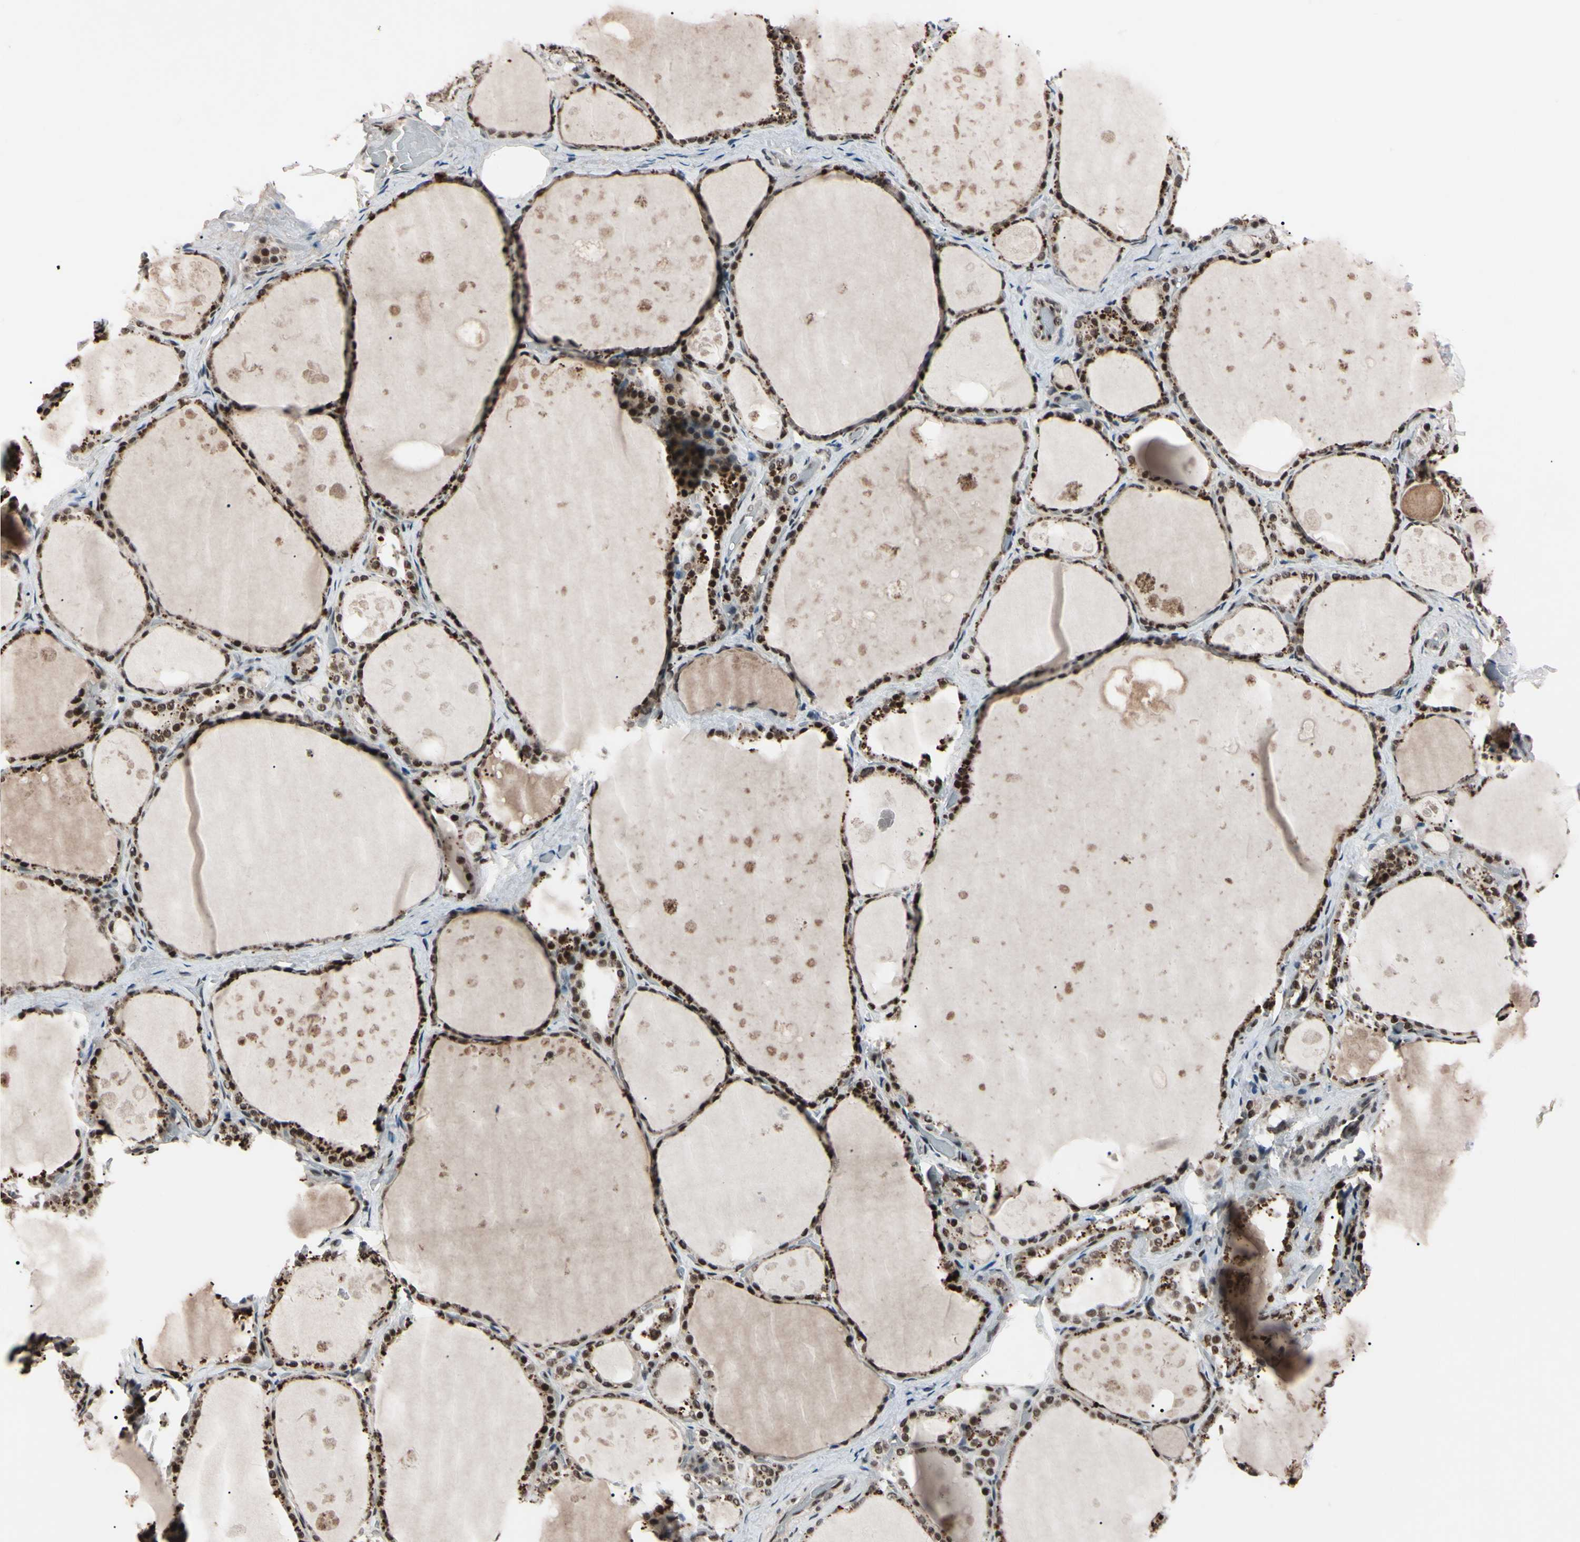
{"staining": {"intensity": "strong", "quantity": ">75%", "location": "nuclear"}, "tissue": "thyroid gland", "cell_type": "Glandular cells", "image_type": "normal", "snomed": [{"axis": "morphology", "description": "Normal tissue, NOS"}, {"axis": "topography", "description": "Thyroid gland"}], "caption": "DAB (3,3'-diaminobenzidine) immunohistochemical staining of benign thyroid gland reveals strong nuclear protein positivity in about >75% of glandular cells. (Stains: DAB (3,3'-diaminobenzidine) in brown, nuclei in blue, Microscopy: brightfield microscopy at high magnification).", "gene": "YY1", "patient": {"sex": "male", "age": 61}}